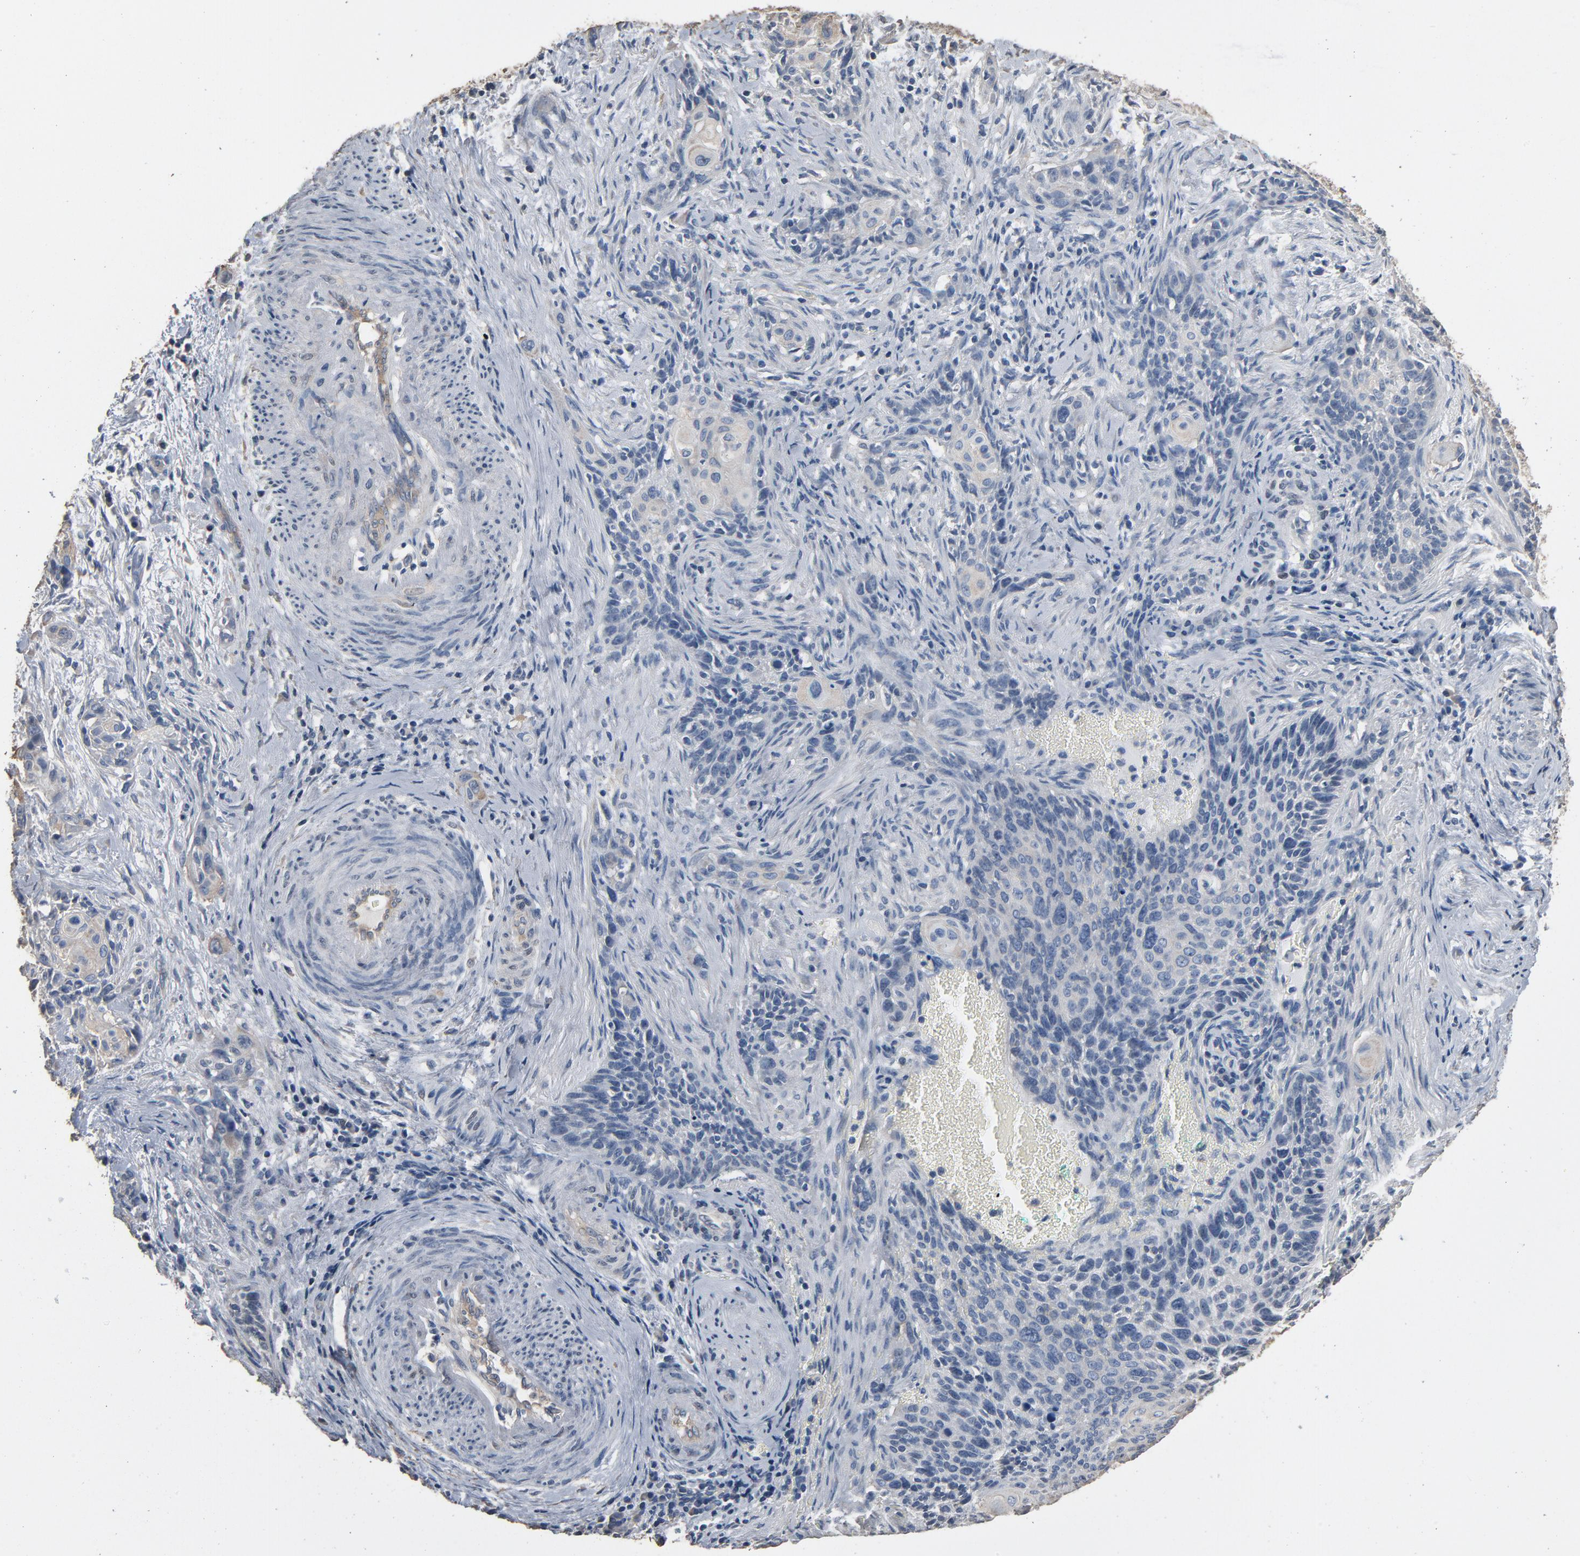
{"staining": {"intensity": "weak", "quantity": "<25%", "location": "cytoplasmic/membranous"}, "tissue": "cervical cancer", "cell_type": "Tumor cells", "image_type": "cancer", "snomed": [{"axis": "morphology", "description": "Squamous cell carcinoma, NOS"}, {"axis": "topography", "description": "Cervix"}], "caption": "Cervical cancer stained for a protein using immunohistochemistry (IHC) reveals no expression tumor cells.", "gene": "SOX6", "patient": {"sex": "female", "age": 33}}